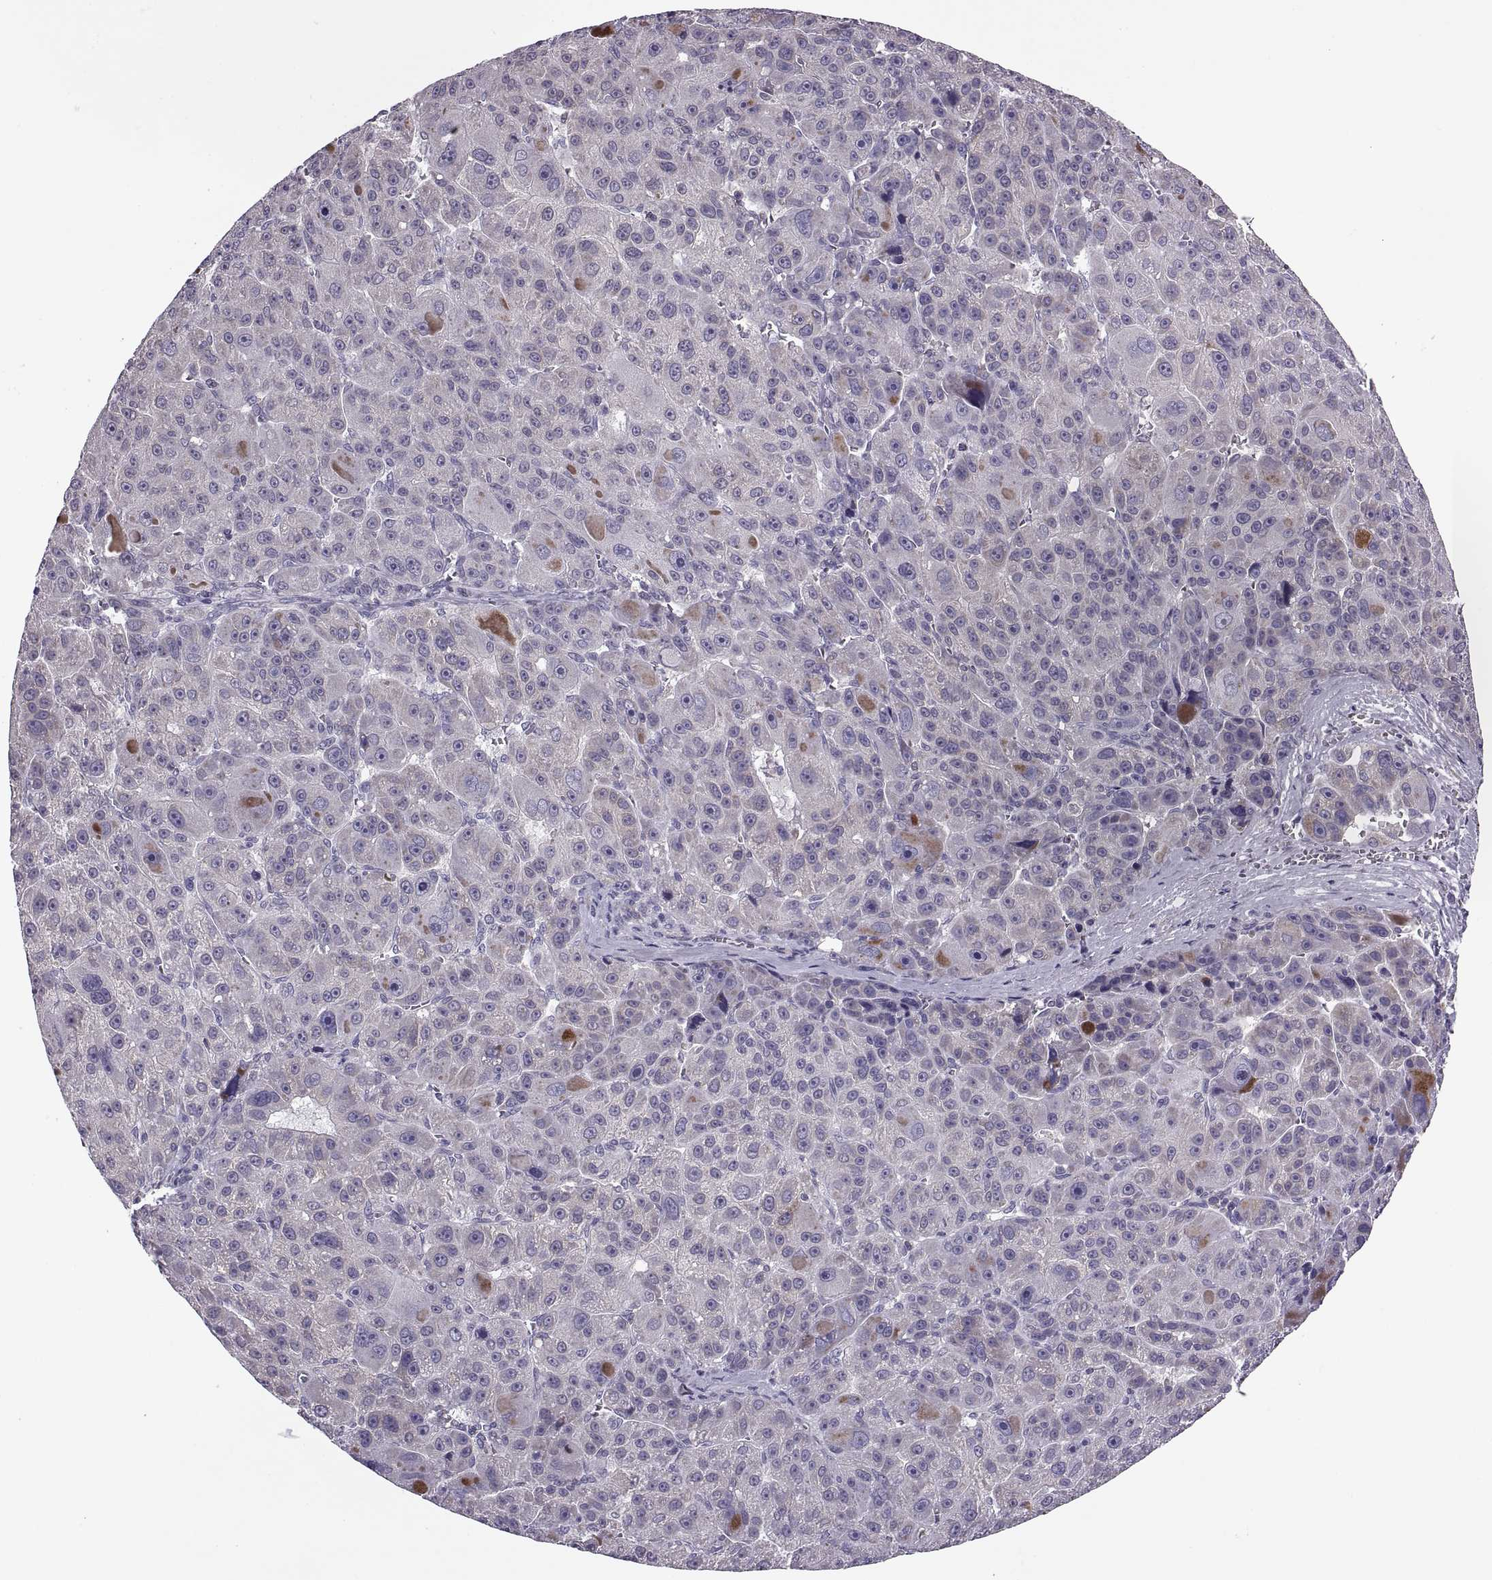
{"staining": {"intensity": "weak", "quantity": "<25%", "location": "cytoplasmic/membranous"}, "tissue": "liver cancer", "cell_type": "Tumor cells", "image_type": "cancer", "snomed": [{"axis": "morphology", "description": "Carcinoma, Hepatocellular, NOS"}, {"axis": "topography", "description": "Liver"}], "caption": "Immunohistochemistry histopathology image of neoplastic tissue: human liver cancer (hepatocellular carcinoma) stained with DAB (3,3'-diaminobenzidine) demonstrates no significant protein positivity in tumor cells.", "gene": "LETM2", "patient": {"sex": "male", "age": 76}}